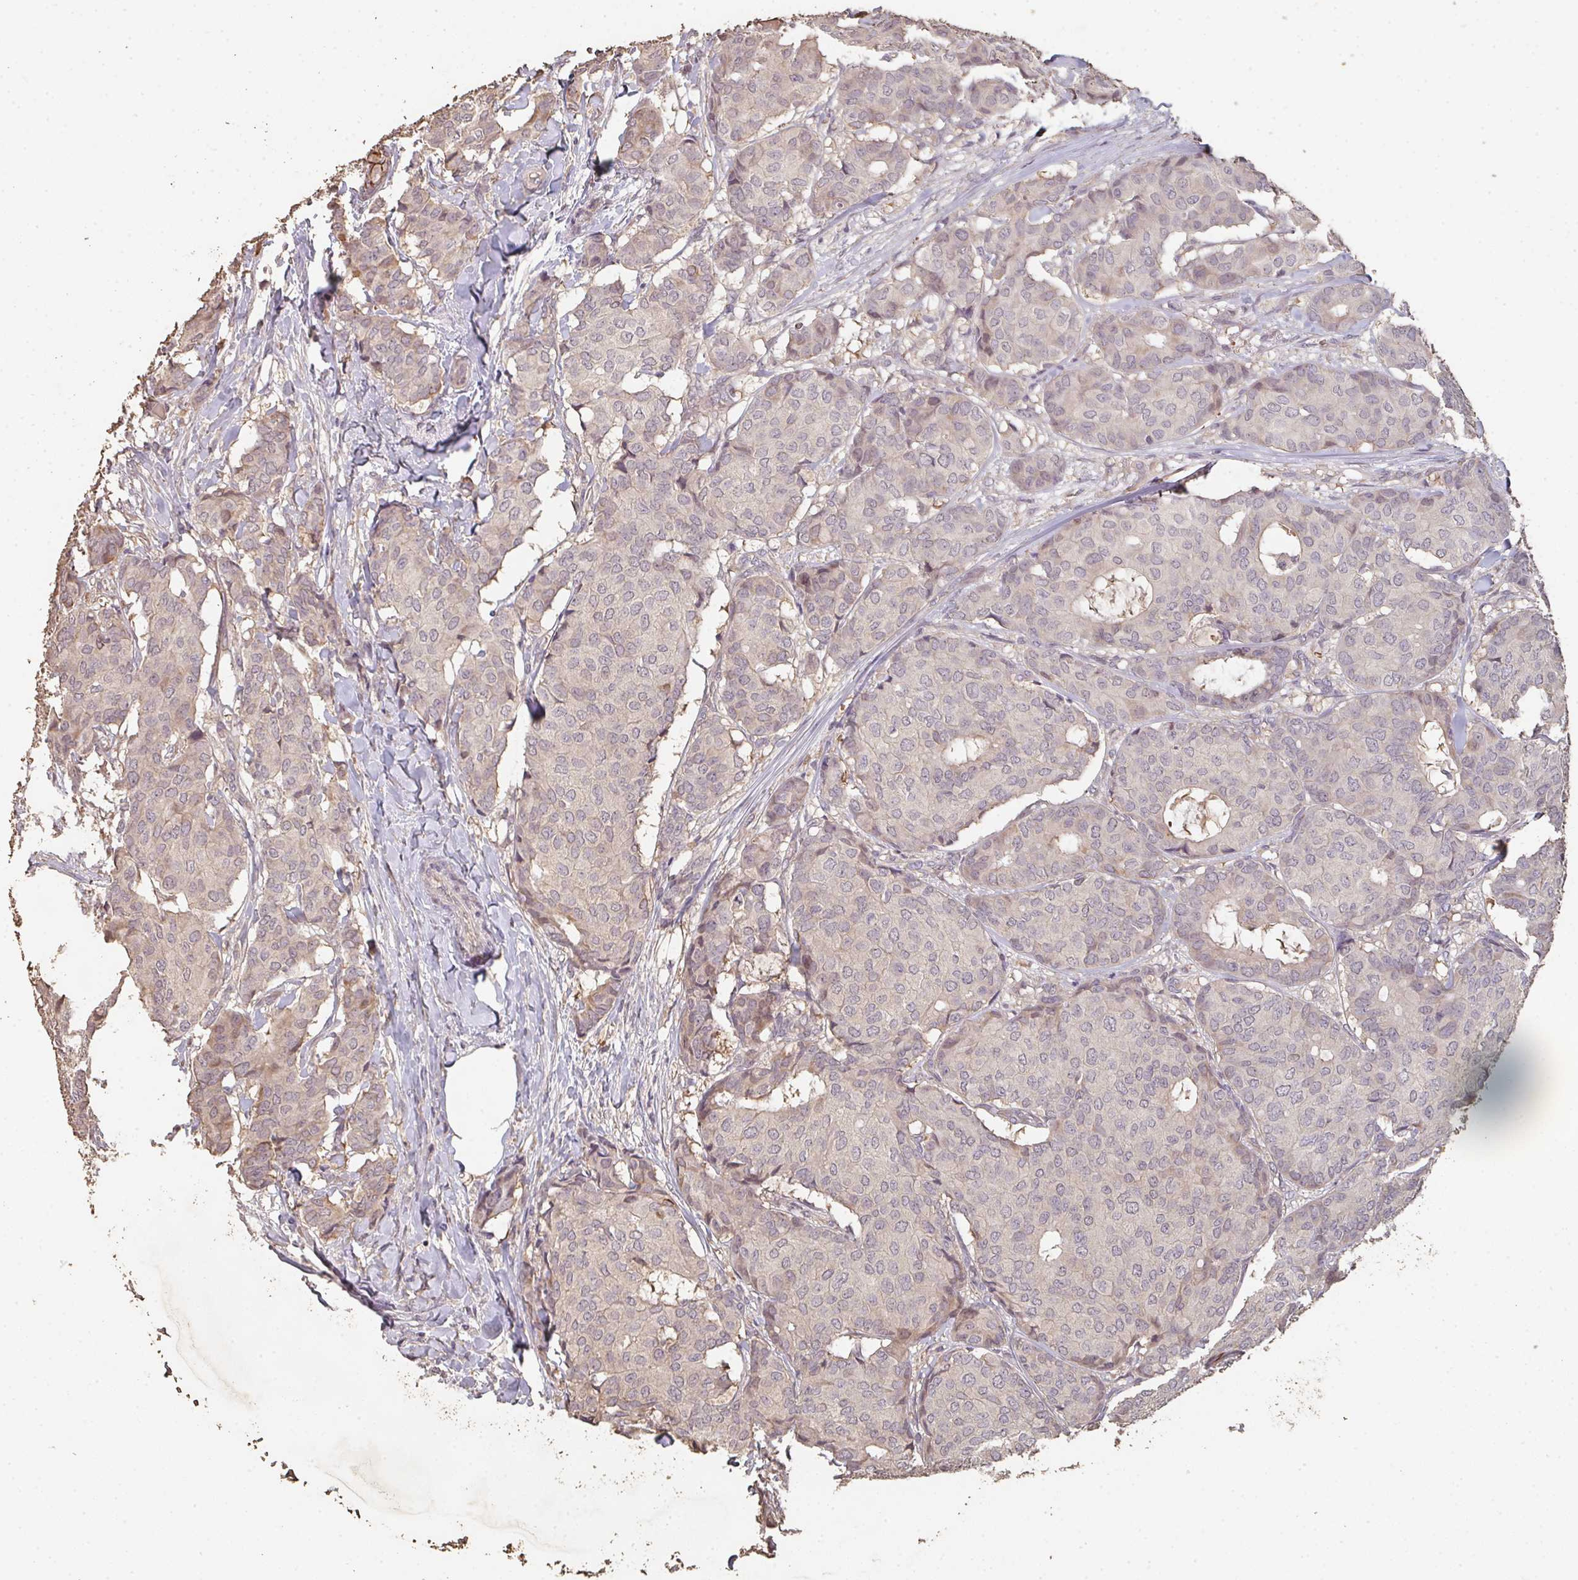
{"staining": {"intensity": "weak", "quantity": ">75%", "location": "cytoplasmic/membranous"}, "tissue": "breast cancer", "cell_type": "Tumor cells", "image_type": "cancer", "snomed": [{"axis": "morphology", "description": "Duct carcinoma"}, {"axis": "topography", "description": "Breast"}], "caption": "Immunohistochemistry (IHC) (DAB) staining of human breast cancer shows weak cytoplasmic/membranous protein staining in about >75% of tumor cells.", "gene": "TNFRSF10A", "patient": {"sex": "female", "age": 75}}